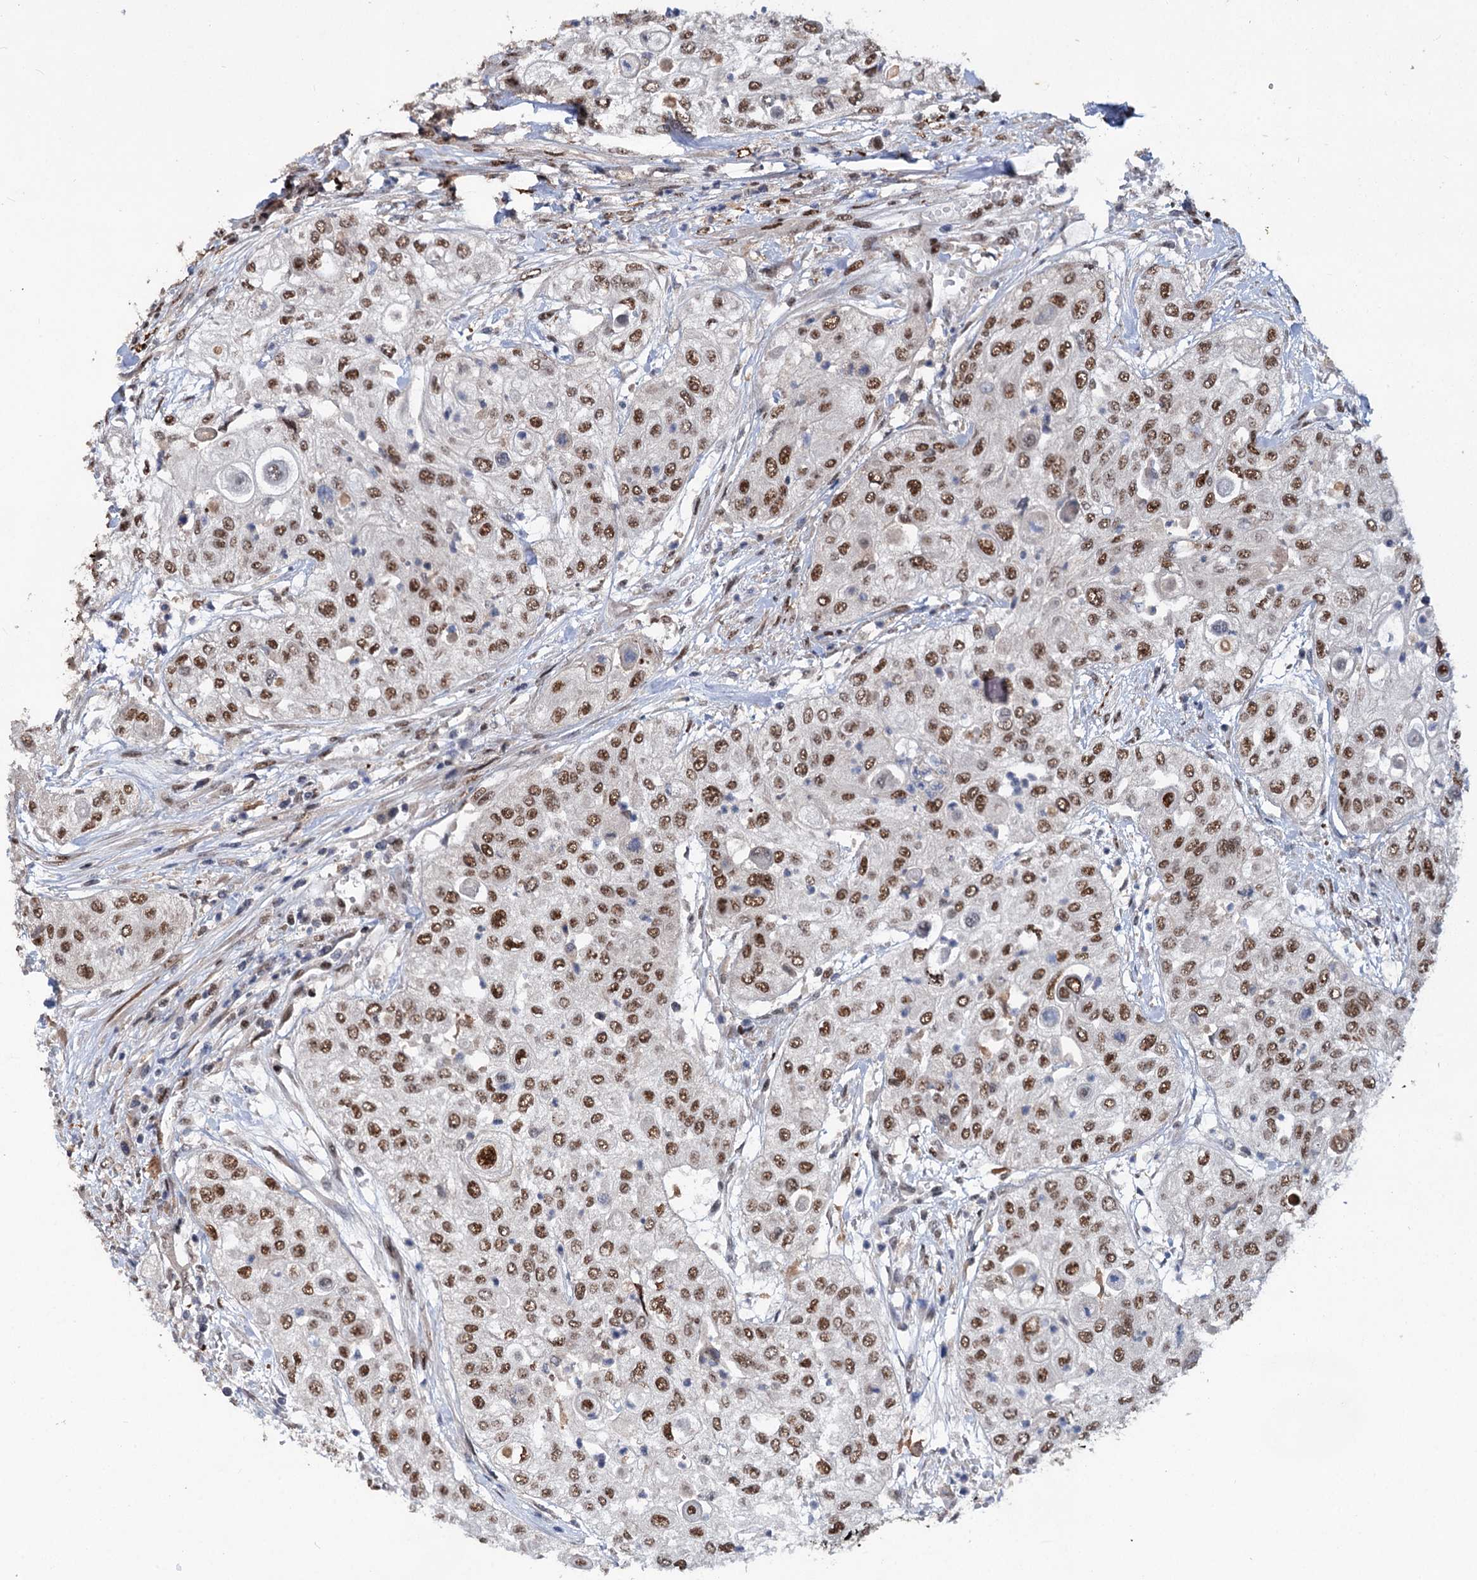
{"staining": {"intensity": "moderate", "quantity": ">75%", "location": "nuclear"}, "tissue": "urothelial cancer", "cell_type": "Tumor cells", "image_type": "cancer", "snomed": [{"axis": "morphology", "description": "Urothelial carcinoma, High grade"}, {"axis": "topography", "description": "Urinary bladder"}], "caption": "The micrograph reveals staining of urothelial carcinoma (high-grade), revealing moderate nuclear protein positivity (brown color) within tumor cells.", "gene": "PHF8", "patient": {"sex": "female", "age": 79}}